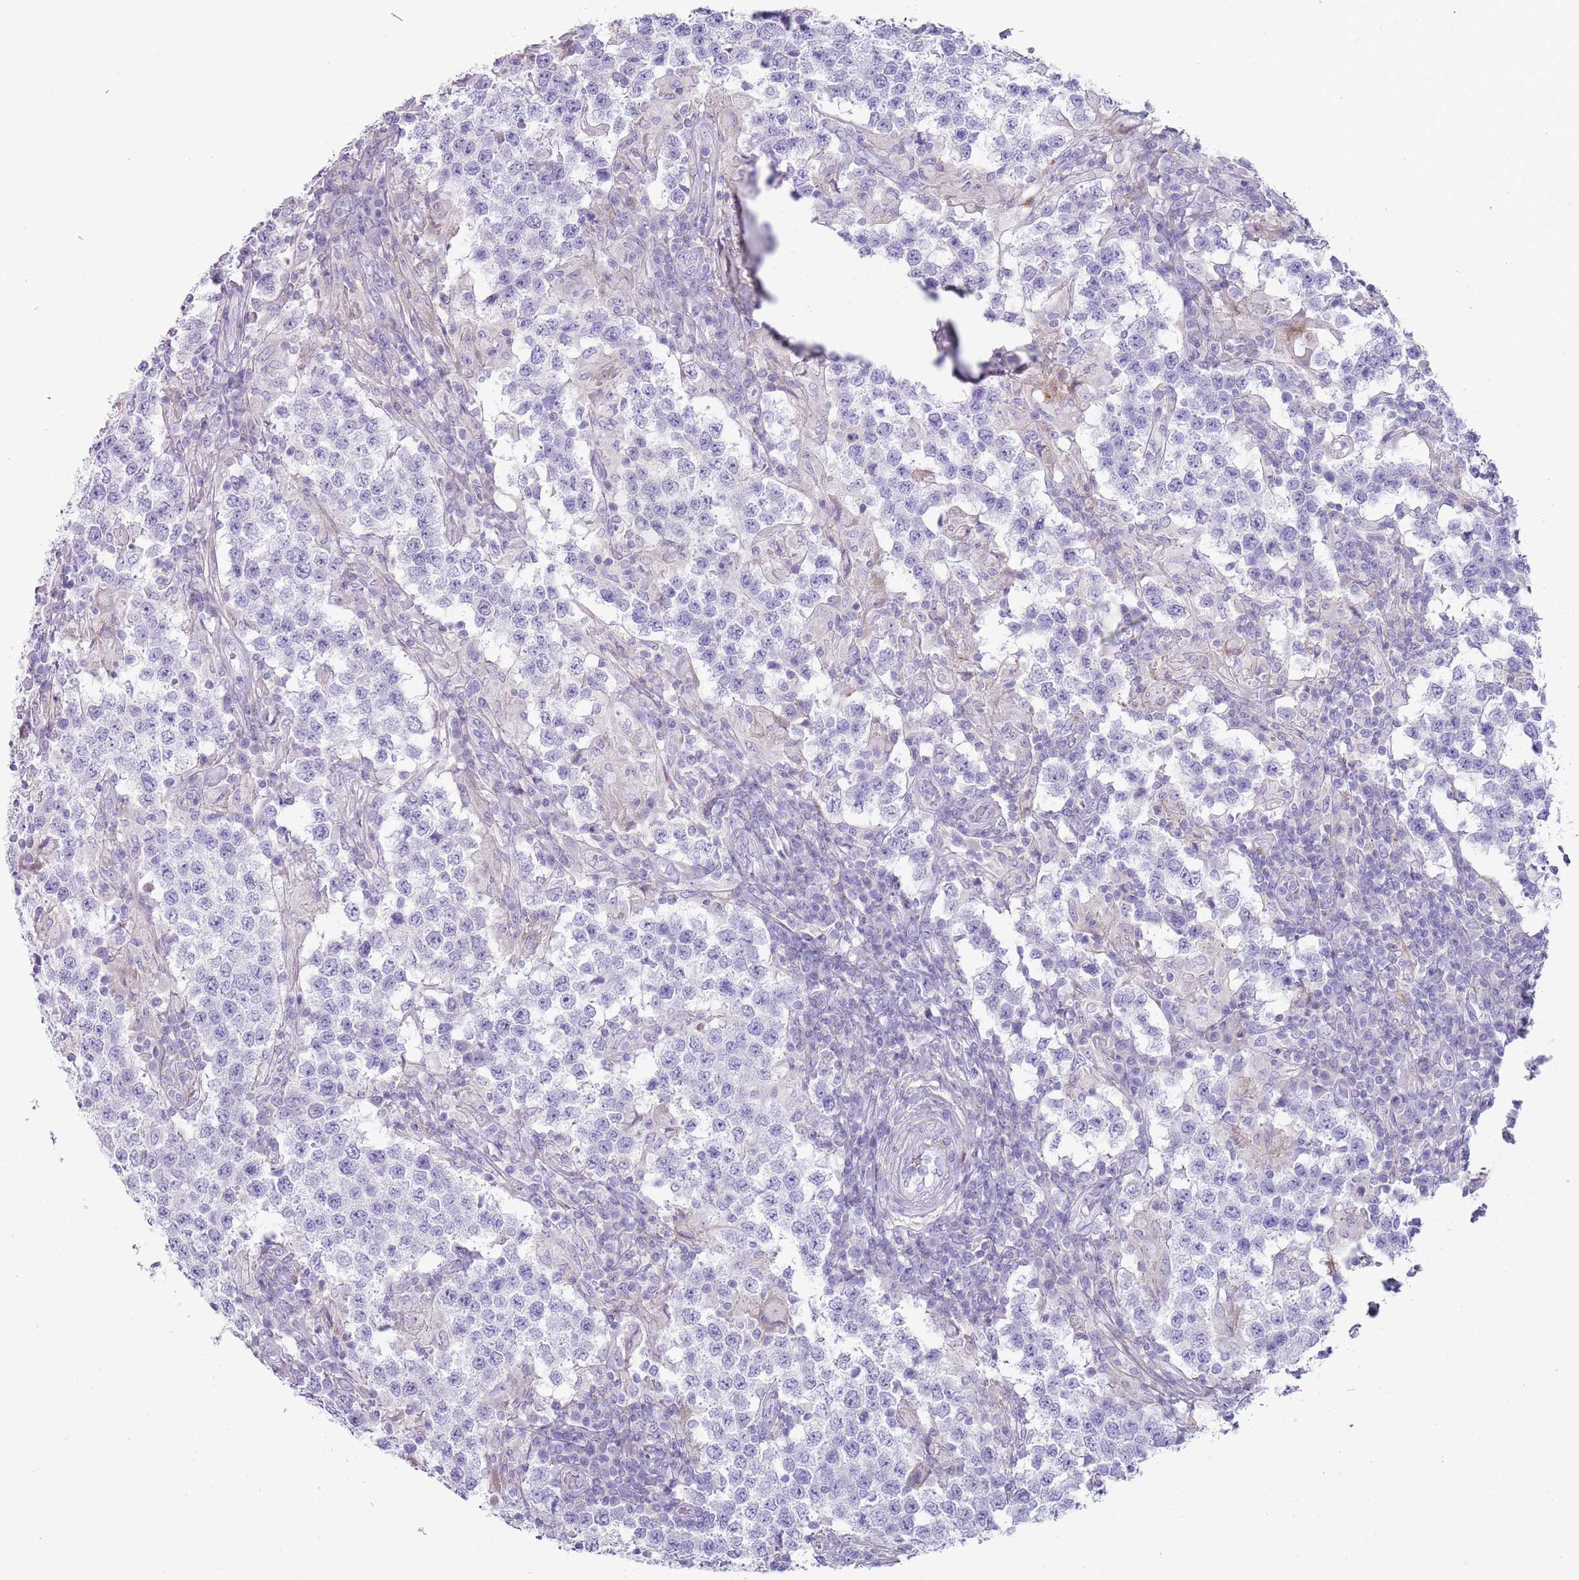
{"staining": {"intensity": "negative", "quantity": "none", "location": "none"}, "tissue": "testis cancer", "cell_type": "Tumor cells", "image_type": "cancer", "snomed": [{"axis": "morphology", "description": "Seminoma, NOS"}, {"axis": "morphology", "description": "Carcinoma, Embryonal, NOS"}, {"axis": "topography", "description": "Testis"}], "caption": "The immunohistochemistry photomicrograph has no significant expression in tumor cells of testis seminoma tissue.", "gene": "NBPF20", "patient": {"sex": "male", "age": 41}}